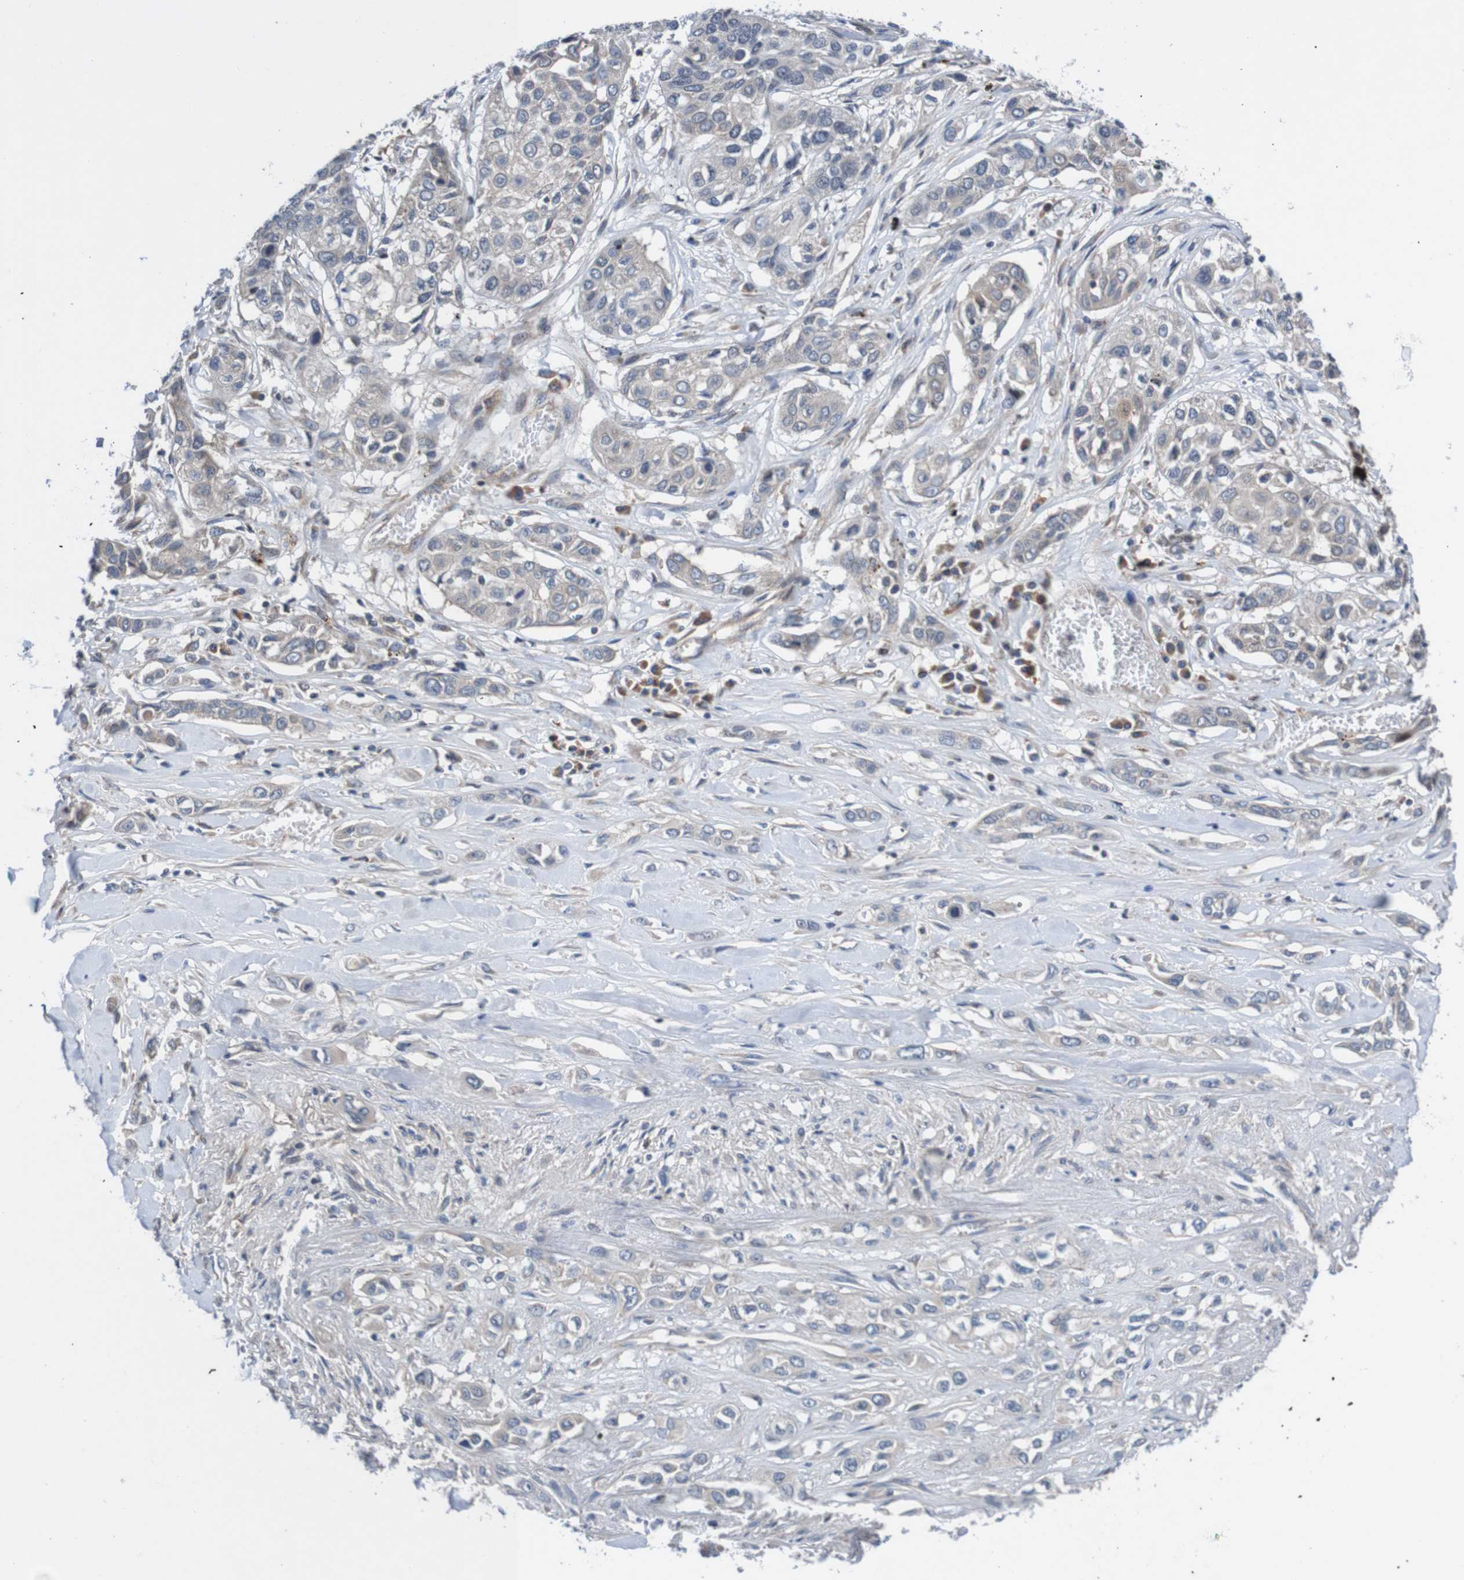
{"staining": {"intensity": "weak", "quantity": "<25%", "location": "cytoplasmic/membranous"}, "tissue": "lung cancer", "cell_type": "Tumor cells", "image_type": "cancer", "snomed": [{"axis": "morphology", "description": "Squamous cell carcinoma, NOS"}, {"axis": "topography", "description": "Lung"}], "caption": "The IHC image has no significant positivity in tumor cells of squamous cell carcinoma (lung) tissue.", "gene": "CPED1", "patient": {"sex": "male", "age": 71}}